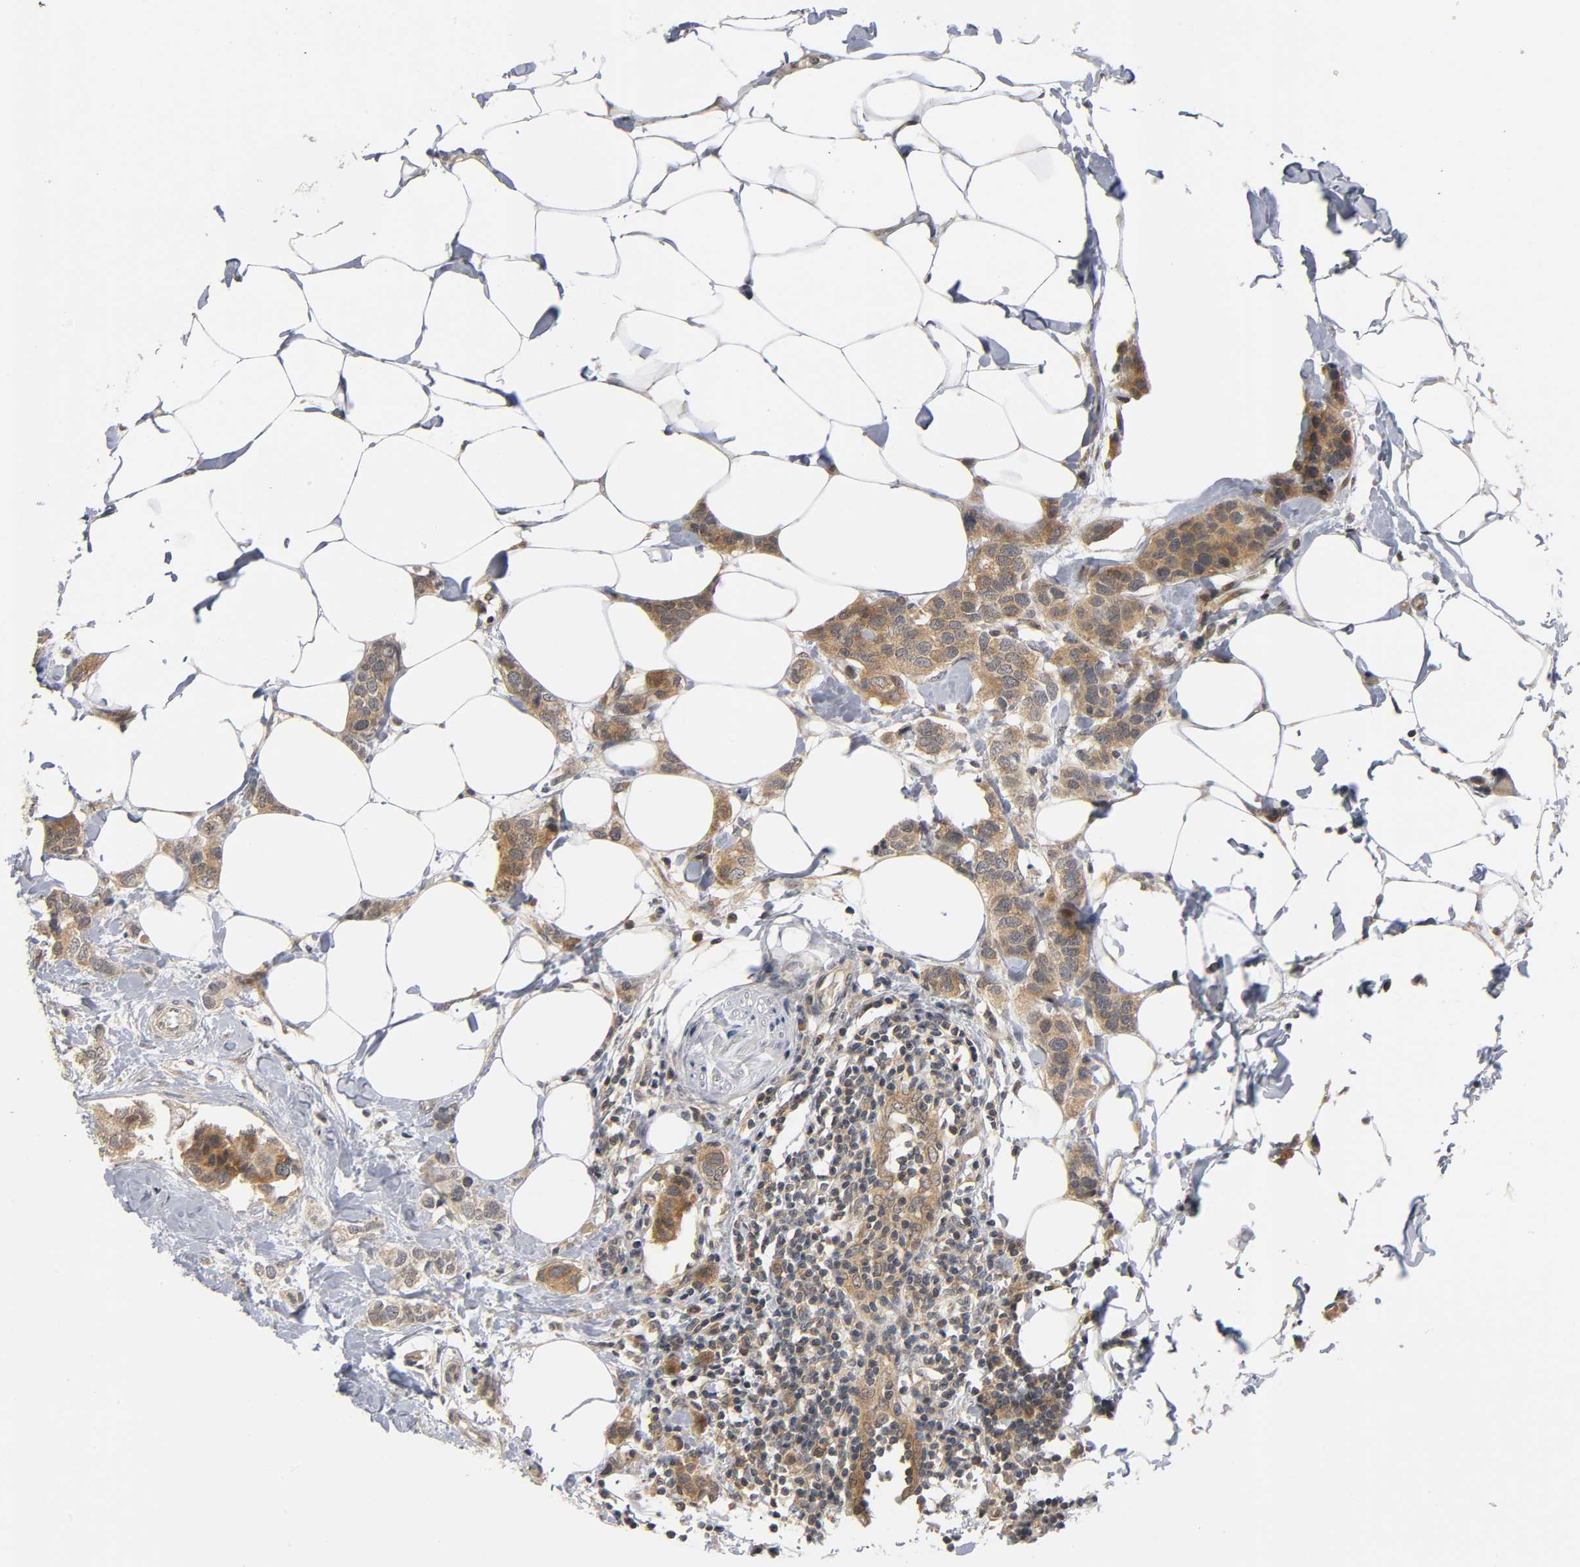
{"staining": {"intensity": "moderate", "quantity": ">75%", "location": "cytoplasmic/membranous"}, "tissue": "breast cancer", "cell_type": "Tumor cells", "image_type": "cancer", "snomed": [{"axis": "morphology", "description": "Normal tissue, NOS"}, {"axis": "morphology", "description": "Duct carcinoma"}, {"axis": "topography", "description": "Breast"}], "caption": "Breast infiltrating ductal carcinoma was stained to show a protein in brown. There is medium levels of moderate cytoplasmic/membranous positivity in about >75% of tumor cells.", "gene": "MAPK8", "patient": {"sex": "female", "age": 50}}